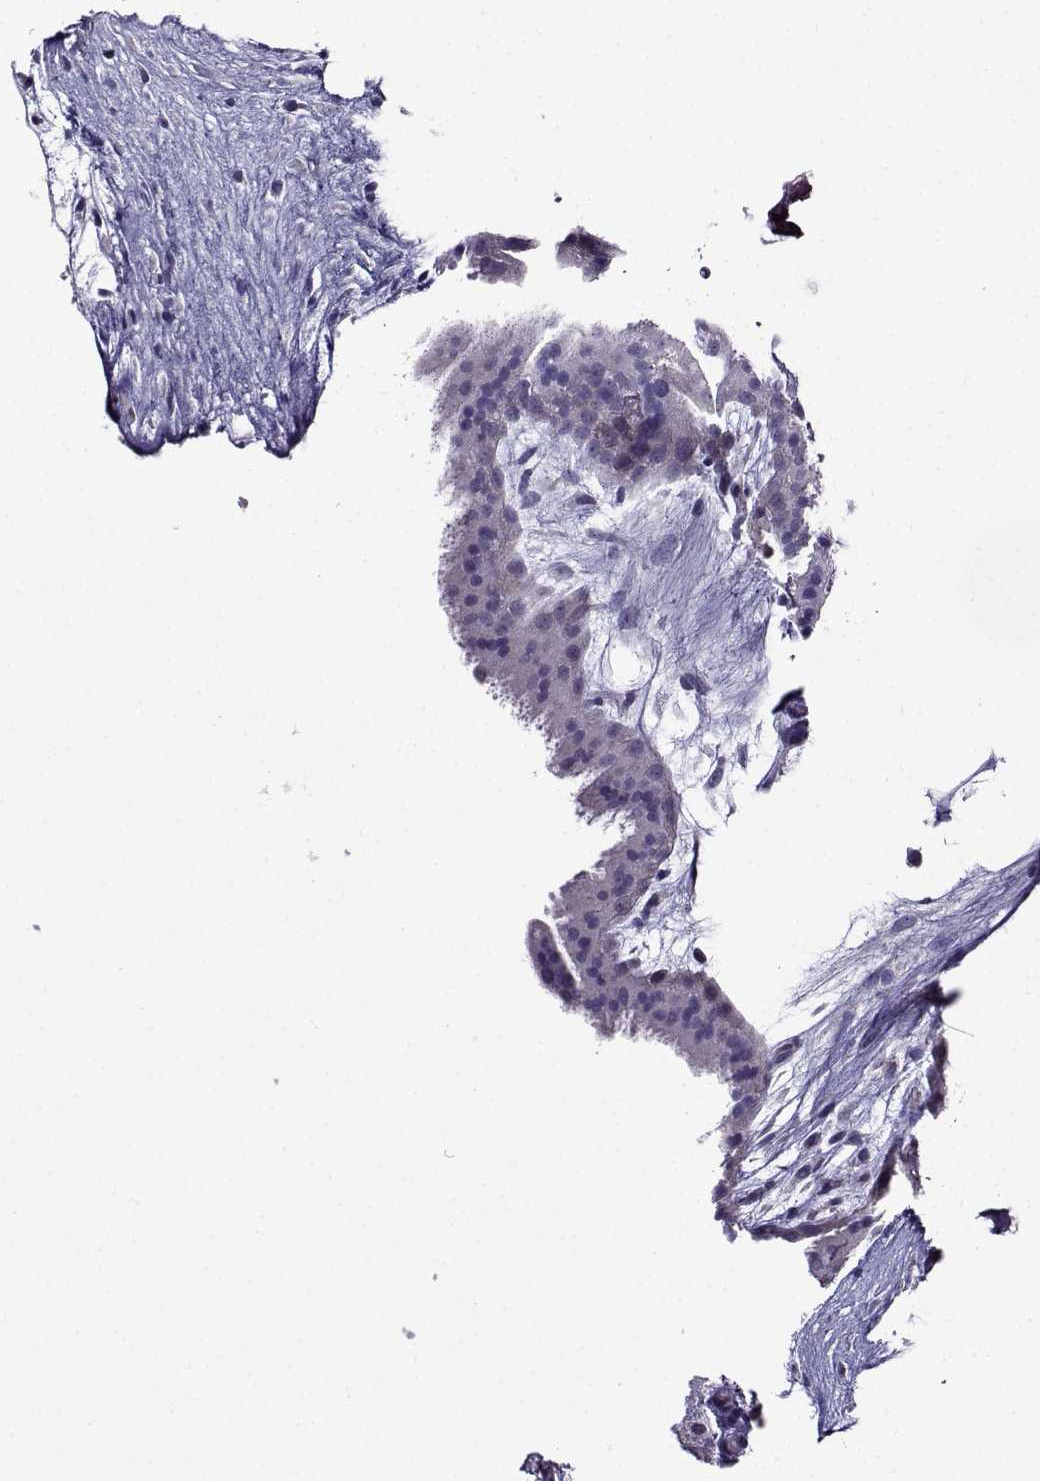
{"staining": {"intensity": "negative", "quantity": "none", "location": "none"}, "tissue": "placenta", "cell_type": "Decidual cells", "image_type": "normal", "snomed": [{"axis": "morphology", "description": "Normal tissue, NOS"}, {"axis": "topography", "description": "Placenta"}], "caption": "IHC of benign placenta reveals no expression in decidual cells. (DAB immunohistochemistry, high magnification).", "gene": "TMEM266", "patient": {"sex": "female", "age": 19}}